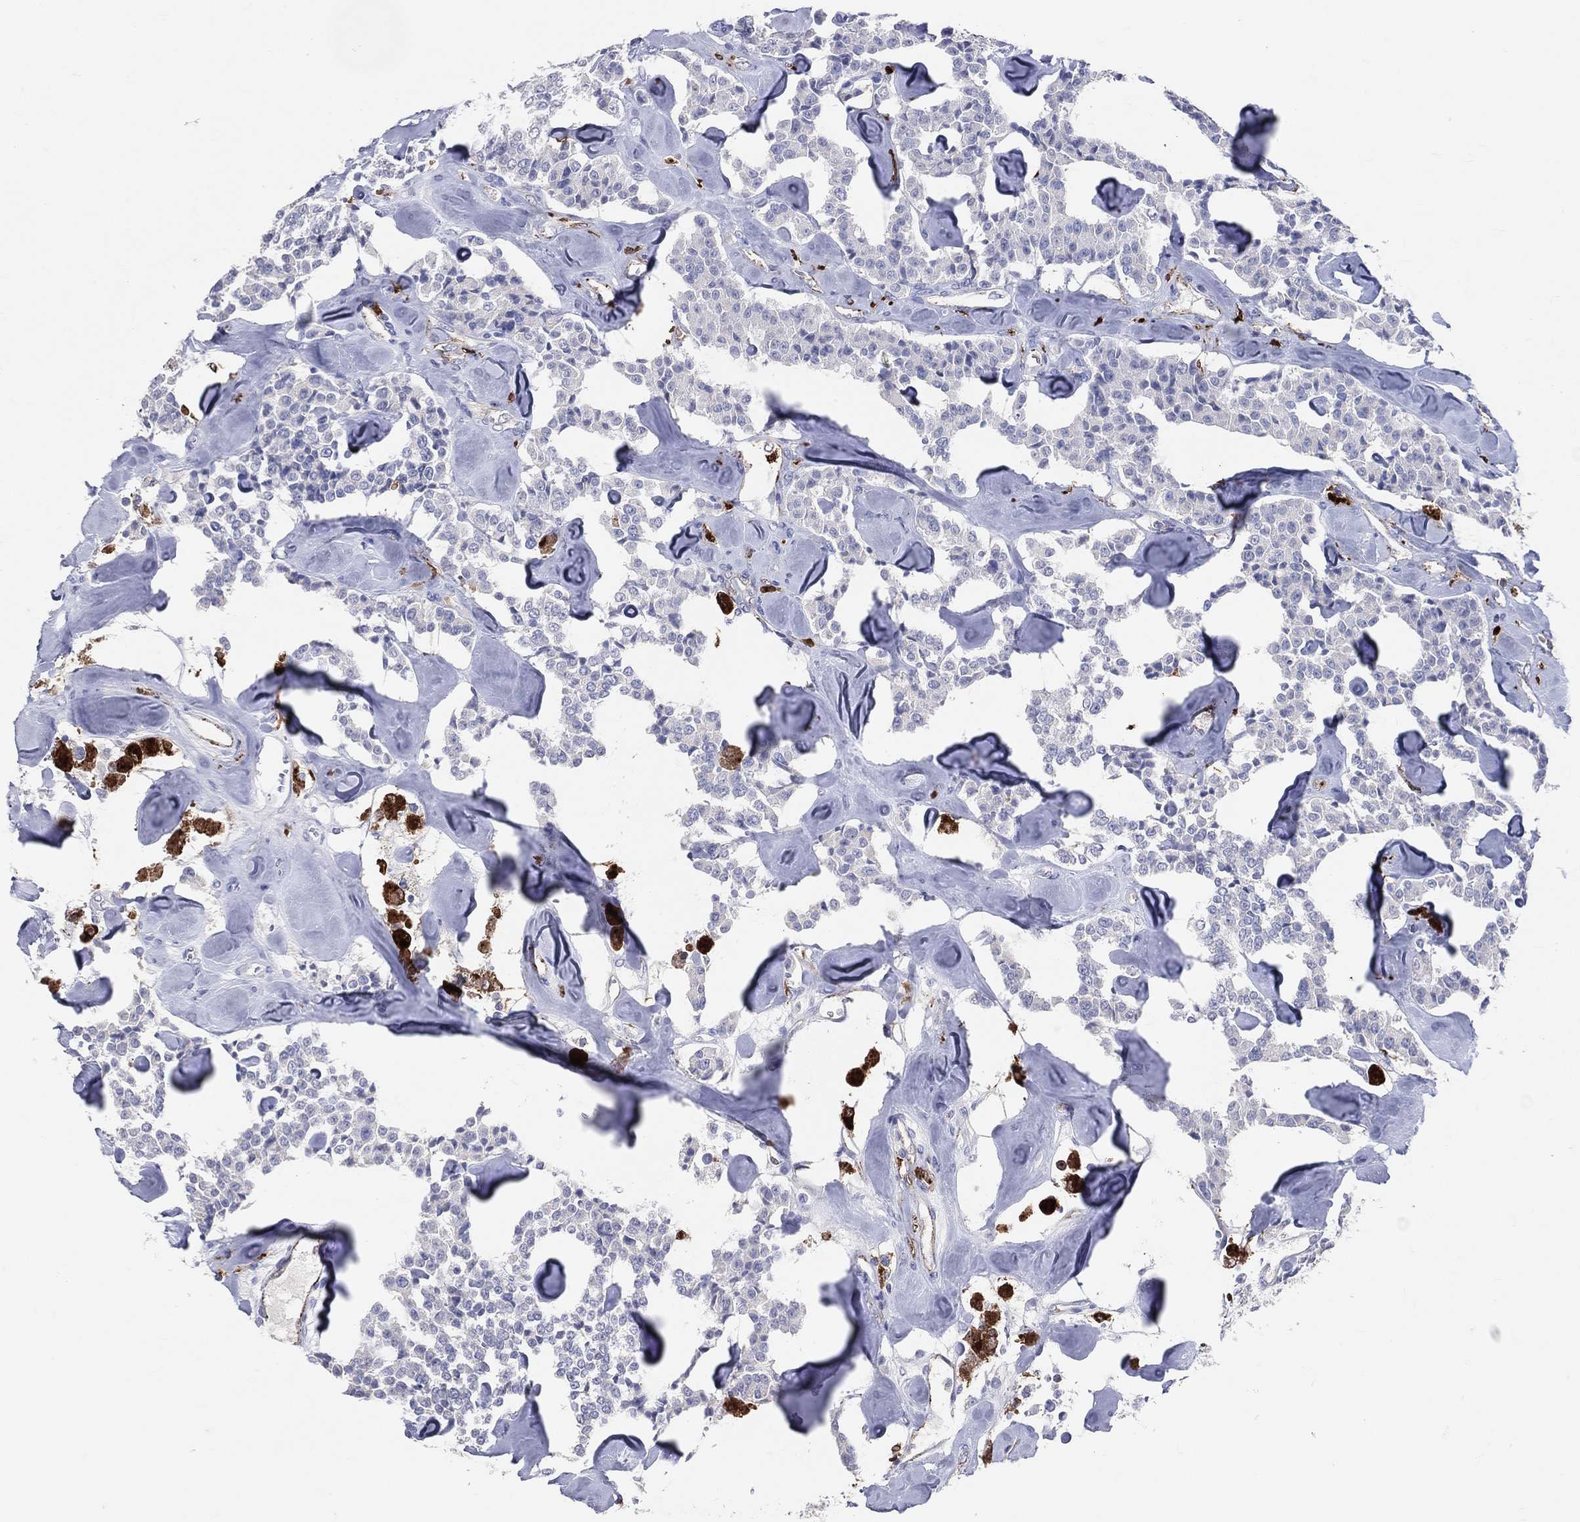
{"staining": {"intensity": "negative", "quantity": "none", "location": "none"}, "tissue": "carcinoid", "cell_type": "Tumor cells", "image_type": "cancer", "snomed": [{"axis": "morphology", "description": "Carcinoid, malignant, NOS"}, {"axis": "topography", "description": "Pancreas"}], "caption": "High magnification brightfield microscopy of carcinoid stained with DAB (3,3'-diaminobenzidine) (brown) and counterstained with hematoxylin (blue): tumor cells show no significant expression.", "gene": "CD74", "patient": {"sex": "male", "age": 41}}